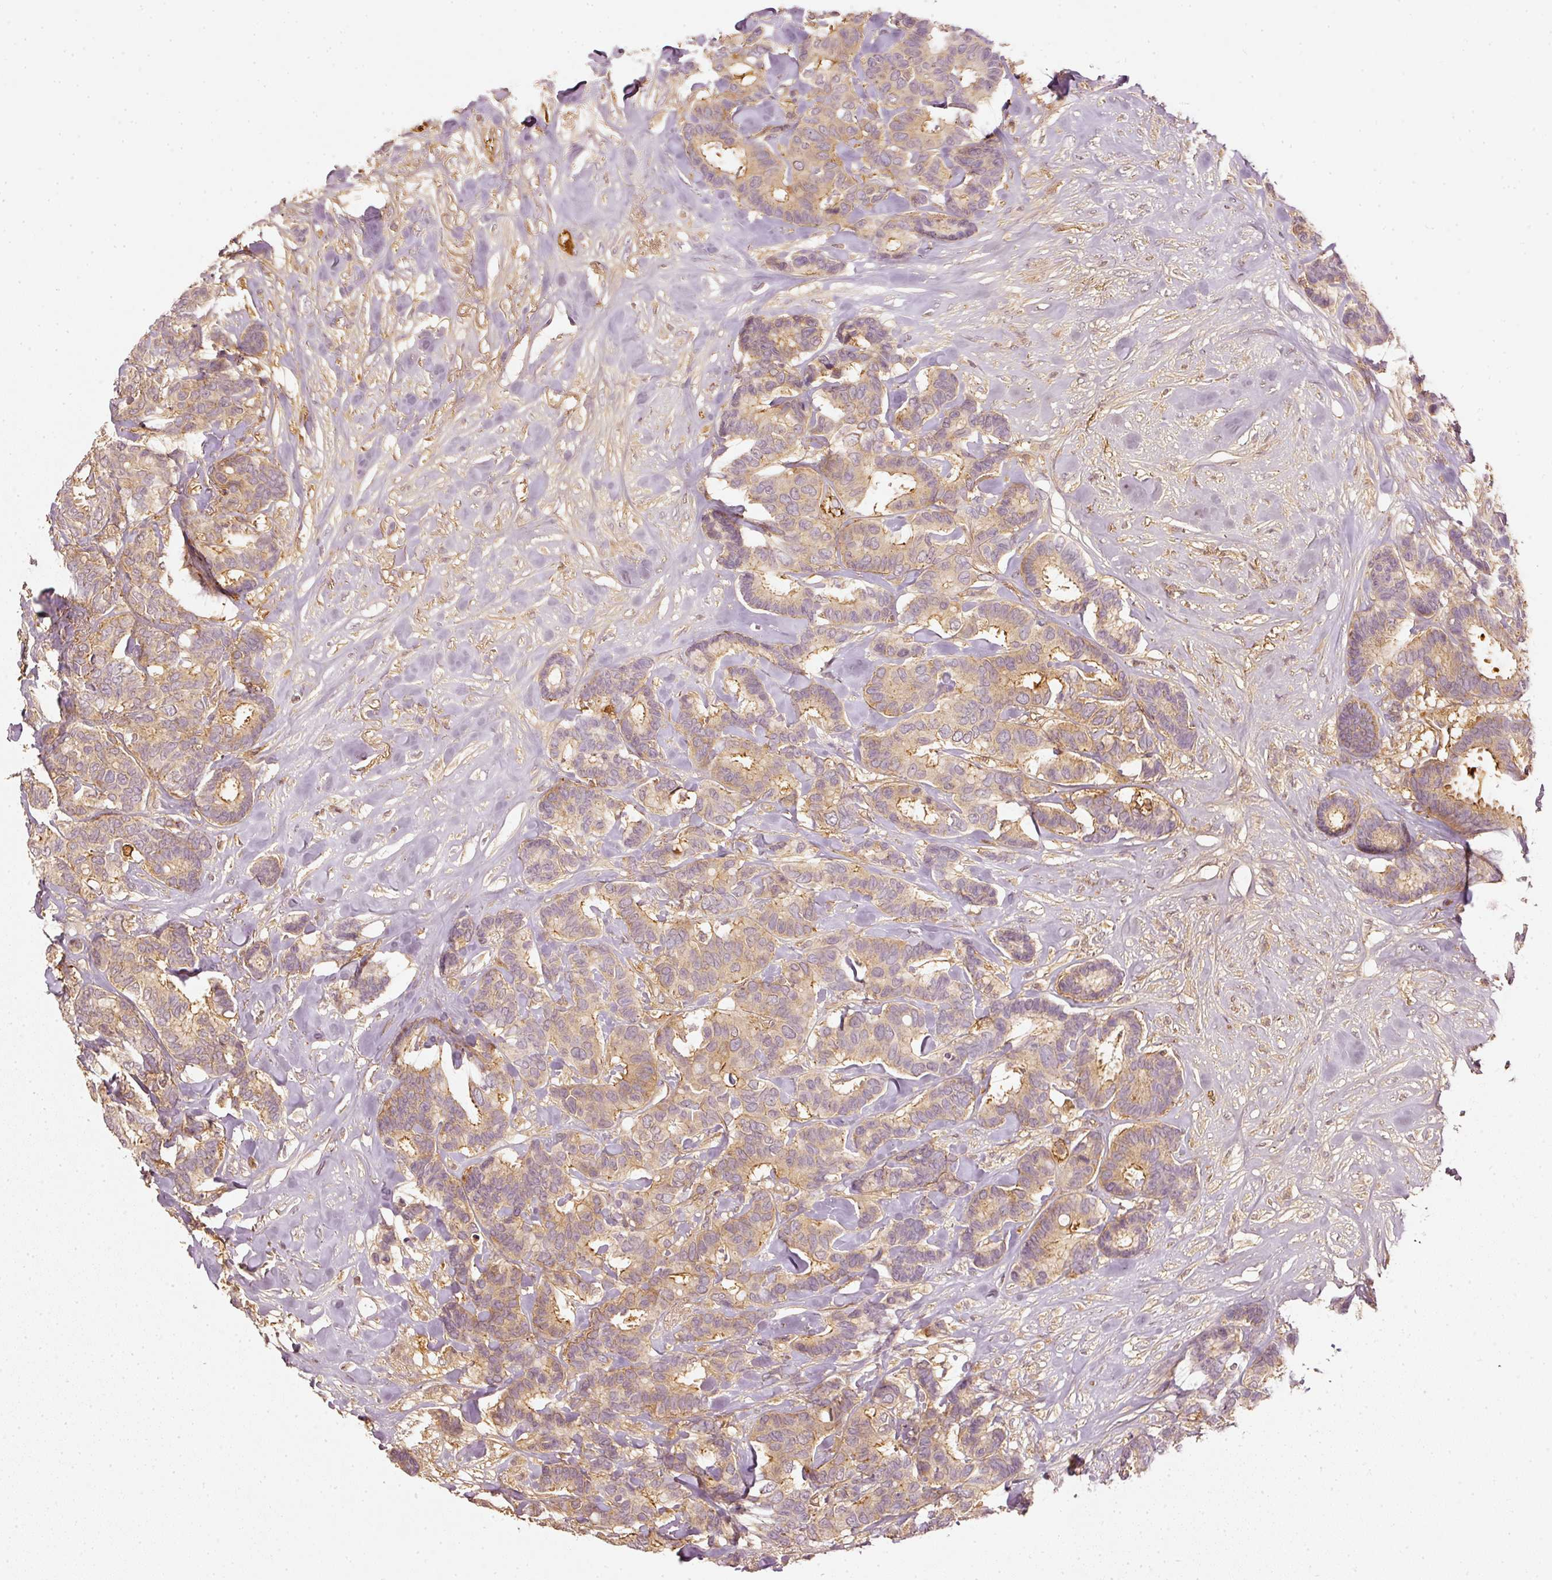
{"staining": {"intensity": "moderate", "quantity": ">75%", "location": "cytoplasmic/membranous"}, "tissue": "breast cancer", "cell_type": "Tumor cells", "image_type": "cancer", "snomed": [{"axis": "morphology", "description": "Normal tissue, NOS"}, {"axis": "morphology", "description": "Duct carcinoma"}, {"axis": "topography", "description": "Breast"}], "caption": "Moderate cytoplasmic/membranous protein positivity is present in about >75% of tumor cells in breast cancer (infiltrating ductal carcinoma). The staining was performed using DAB (3,3'-diaminobenzidine) to visualize the protein expression in brown, while the nuclei were stained in blue with hematoxylin (Magnification: 20x).", "gene": "EVL", "patient": {"sex": "female", "age": 87}}